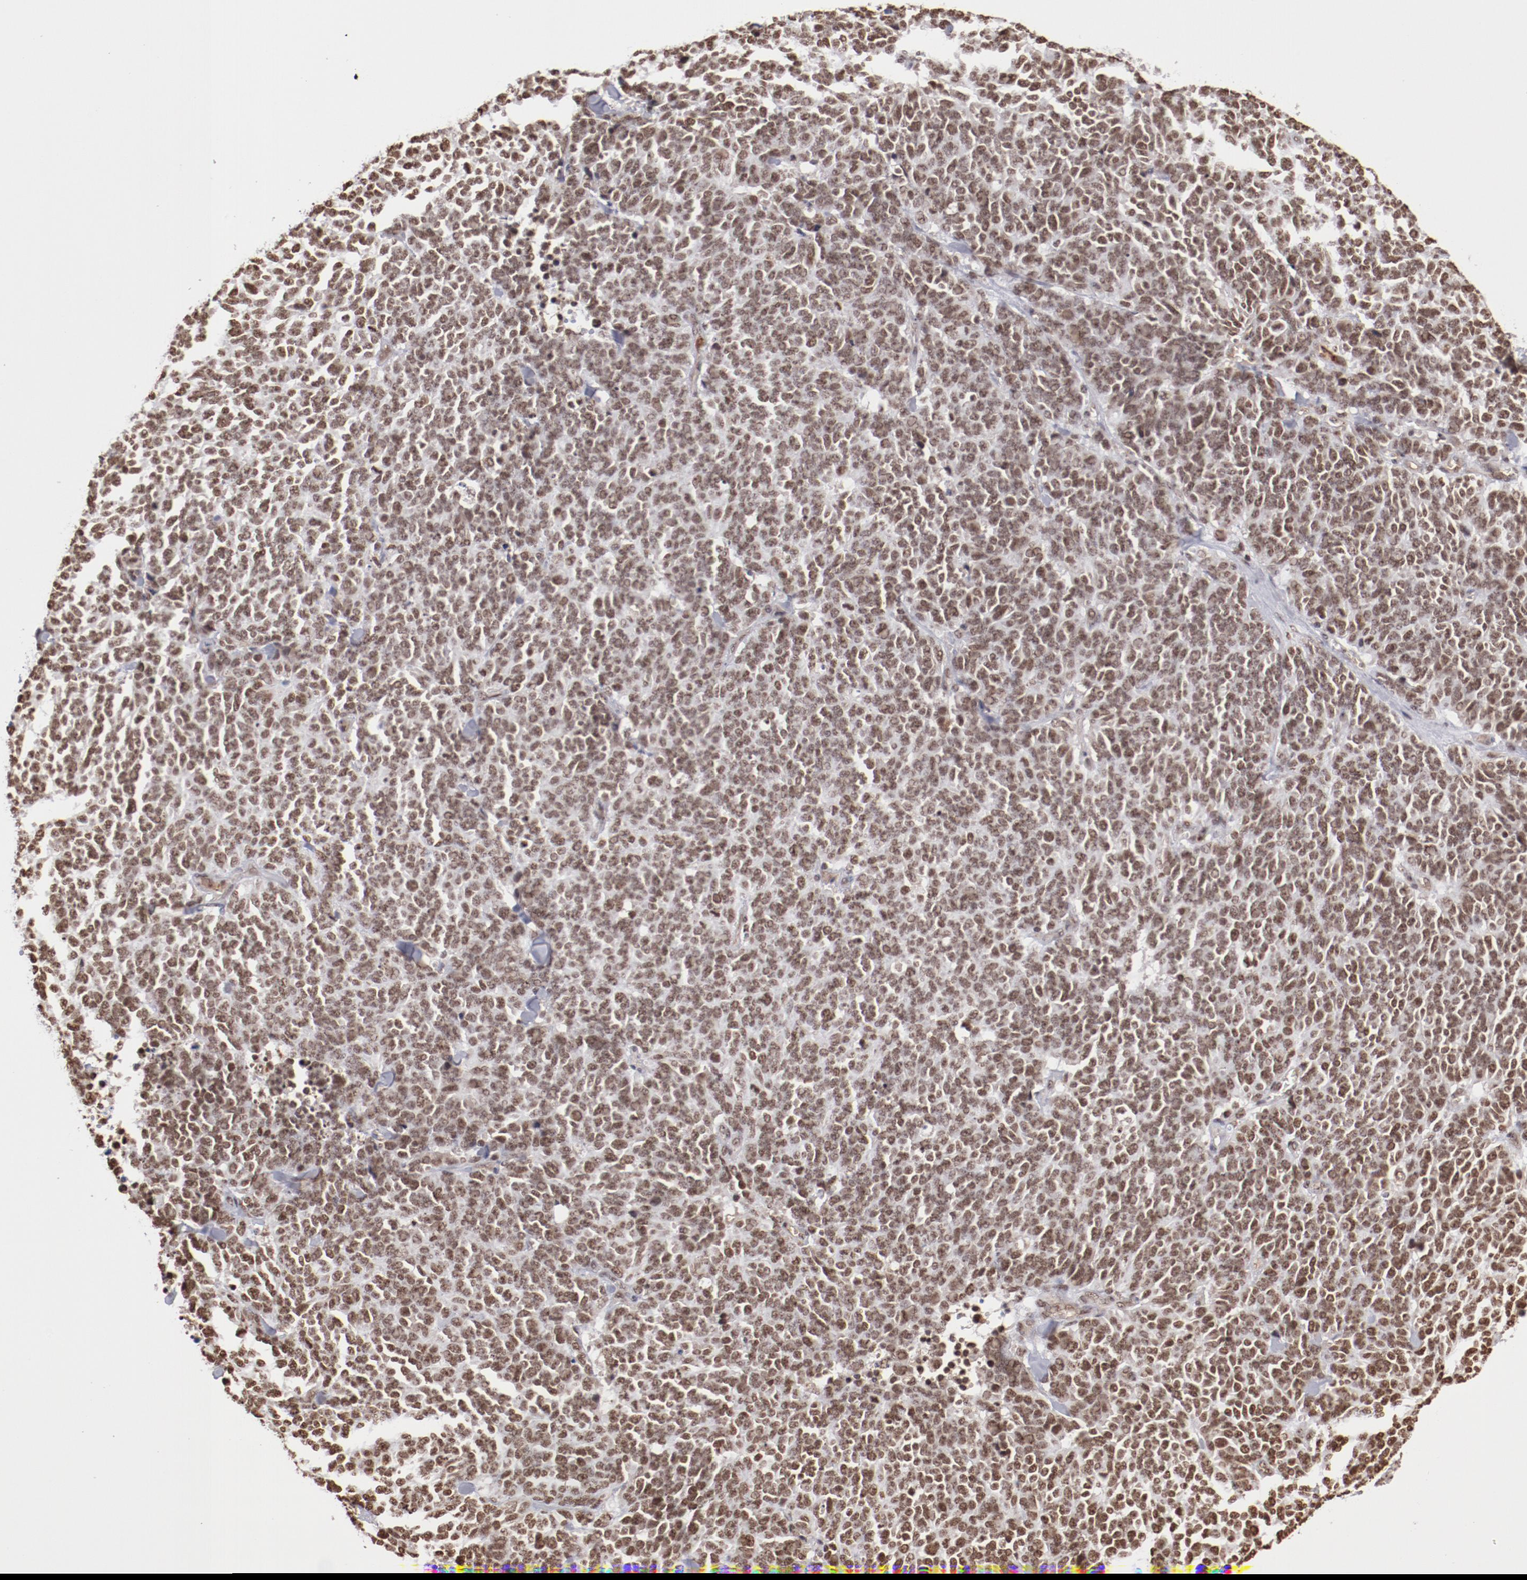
{"staining": {"intensity": "moderate", "quantity": ">75%", "location": "nuclear"}, "tissue": "lung cancer", "cell_type": "Tumor cells", "image_type": "cancer", "snomed": [{"axis": "morphology", "description": "Neoplasm, malignant, NOS"}, {"axis": "topography", "description": "Lung"}], "caption": "Lung malignant neoplasm was stained to show a protein in brown. There is medium levels of moderate nuclear staining in approximately >75% of tumor cells.", "gene": "ABL2", "patient": {"sex": "female", "age": 58}}